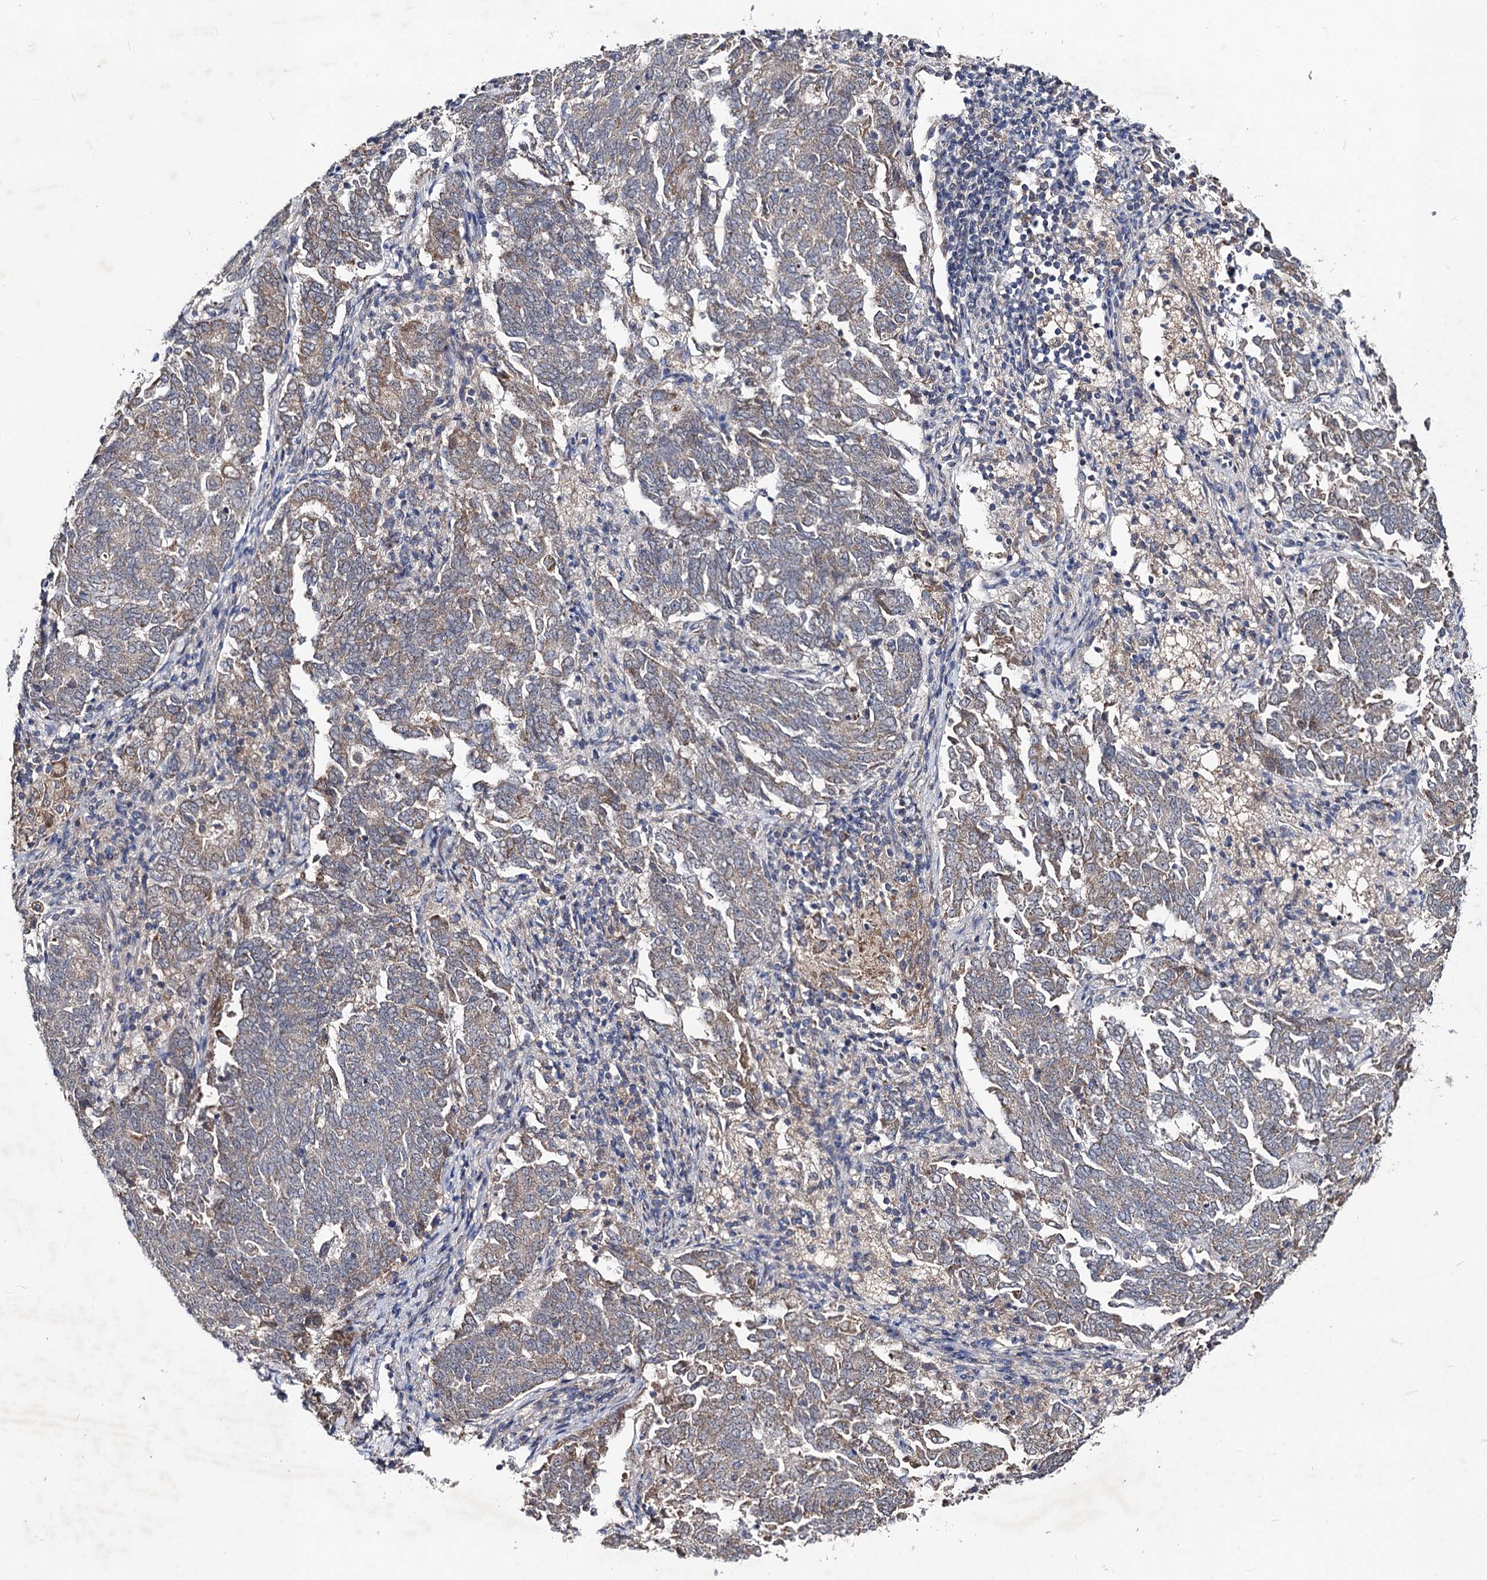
{"staining": {"intensity": "weak", "quantity": "25%-75%", "location": "cytoplasmic/membranous"}, "tissue": "endometrial cancer", "cell_type": "Tumor cells", "image_type": "cancer", "snomed": [{"axis": "morphology", "description": "Adenocarcinoma, NOS"}, {"axis": "topography", "description": "Endometrium"}], "caption": "Endometrial cancer (adenocarcinoma) tissue reveals weak cytoplasmic/membranous staining in about 25%-75% of tumor cells", "gene": "VPS37D", "patient": {"sex": "female", "age": 80}}